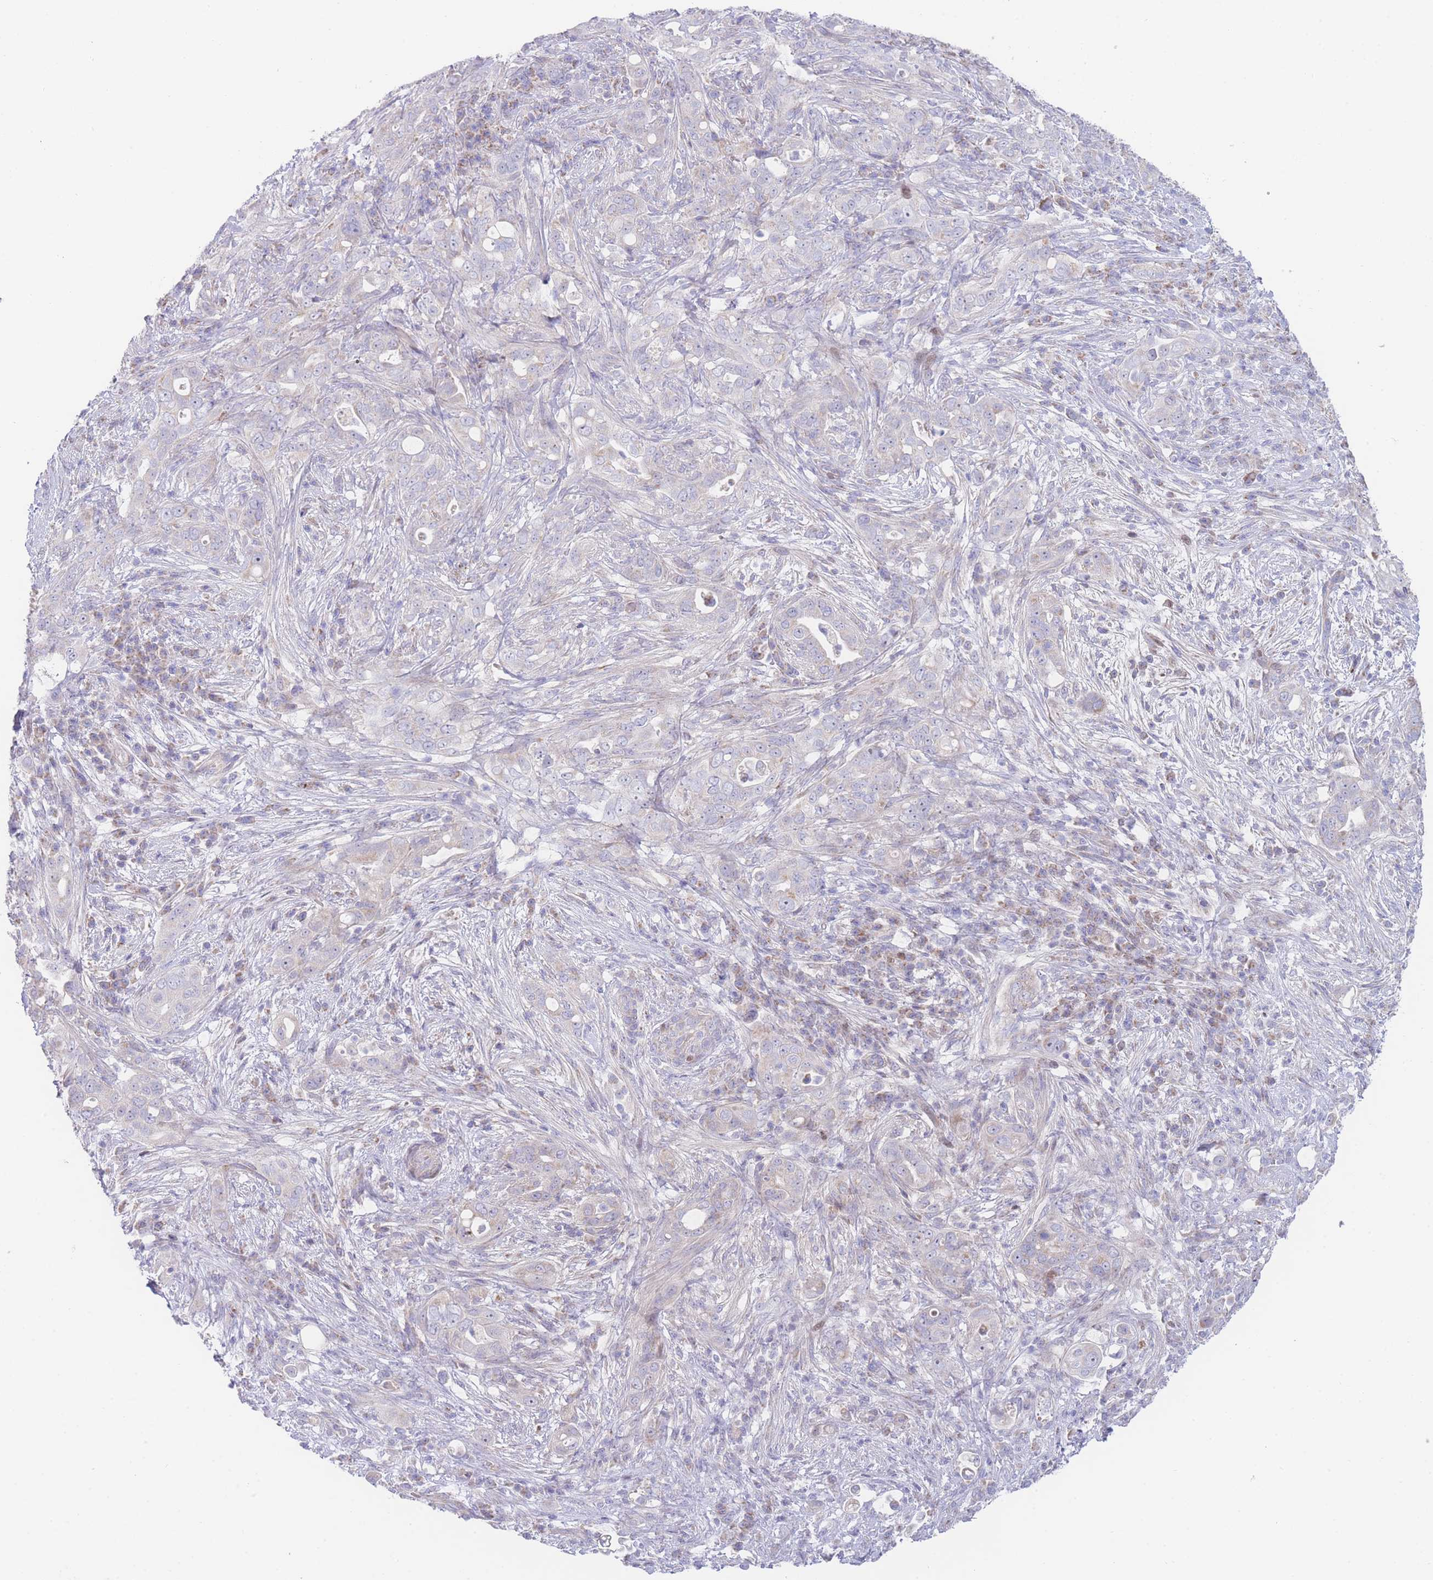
{"staining": {"intensity": "negative", "quantity": "none", "location": "none"}, "tissue": "pancreatic cancer", "cell_type": "Tumor cells", "image_type": "cancer", "snomed": [{"axis": "morphology", "description": "Normal tissue, NOS"}, {"axis": "morphology", "description": "Adenocarcinoma, NOS"}, {"axis": "topography", "description": "Lymph node"}, {"axis": "topography", "description": "Pancreas"}], "caption": "Pancreatic adenocarcinoma stained for a protein using immunohistochemistry (IHC) exhibits no expression tumor cells.", "gene": "GPAM", "patient": {"sex": "female", "age": 67}}